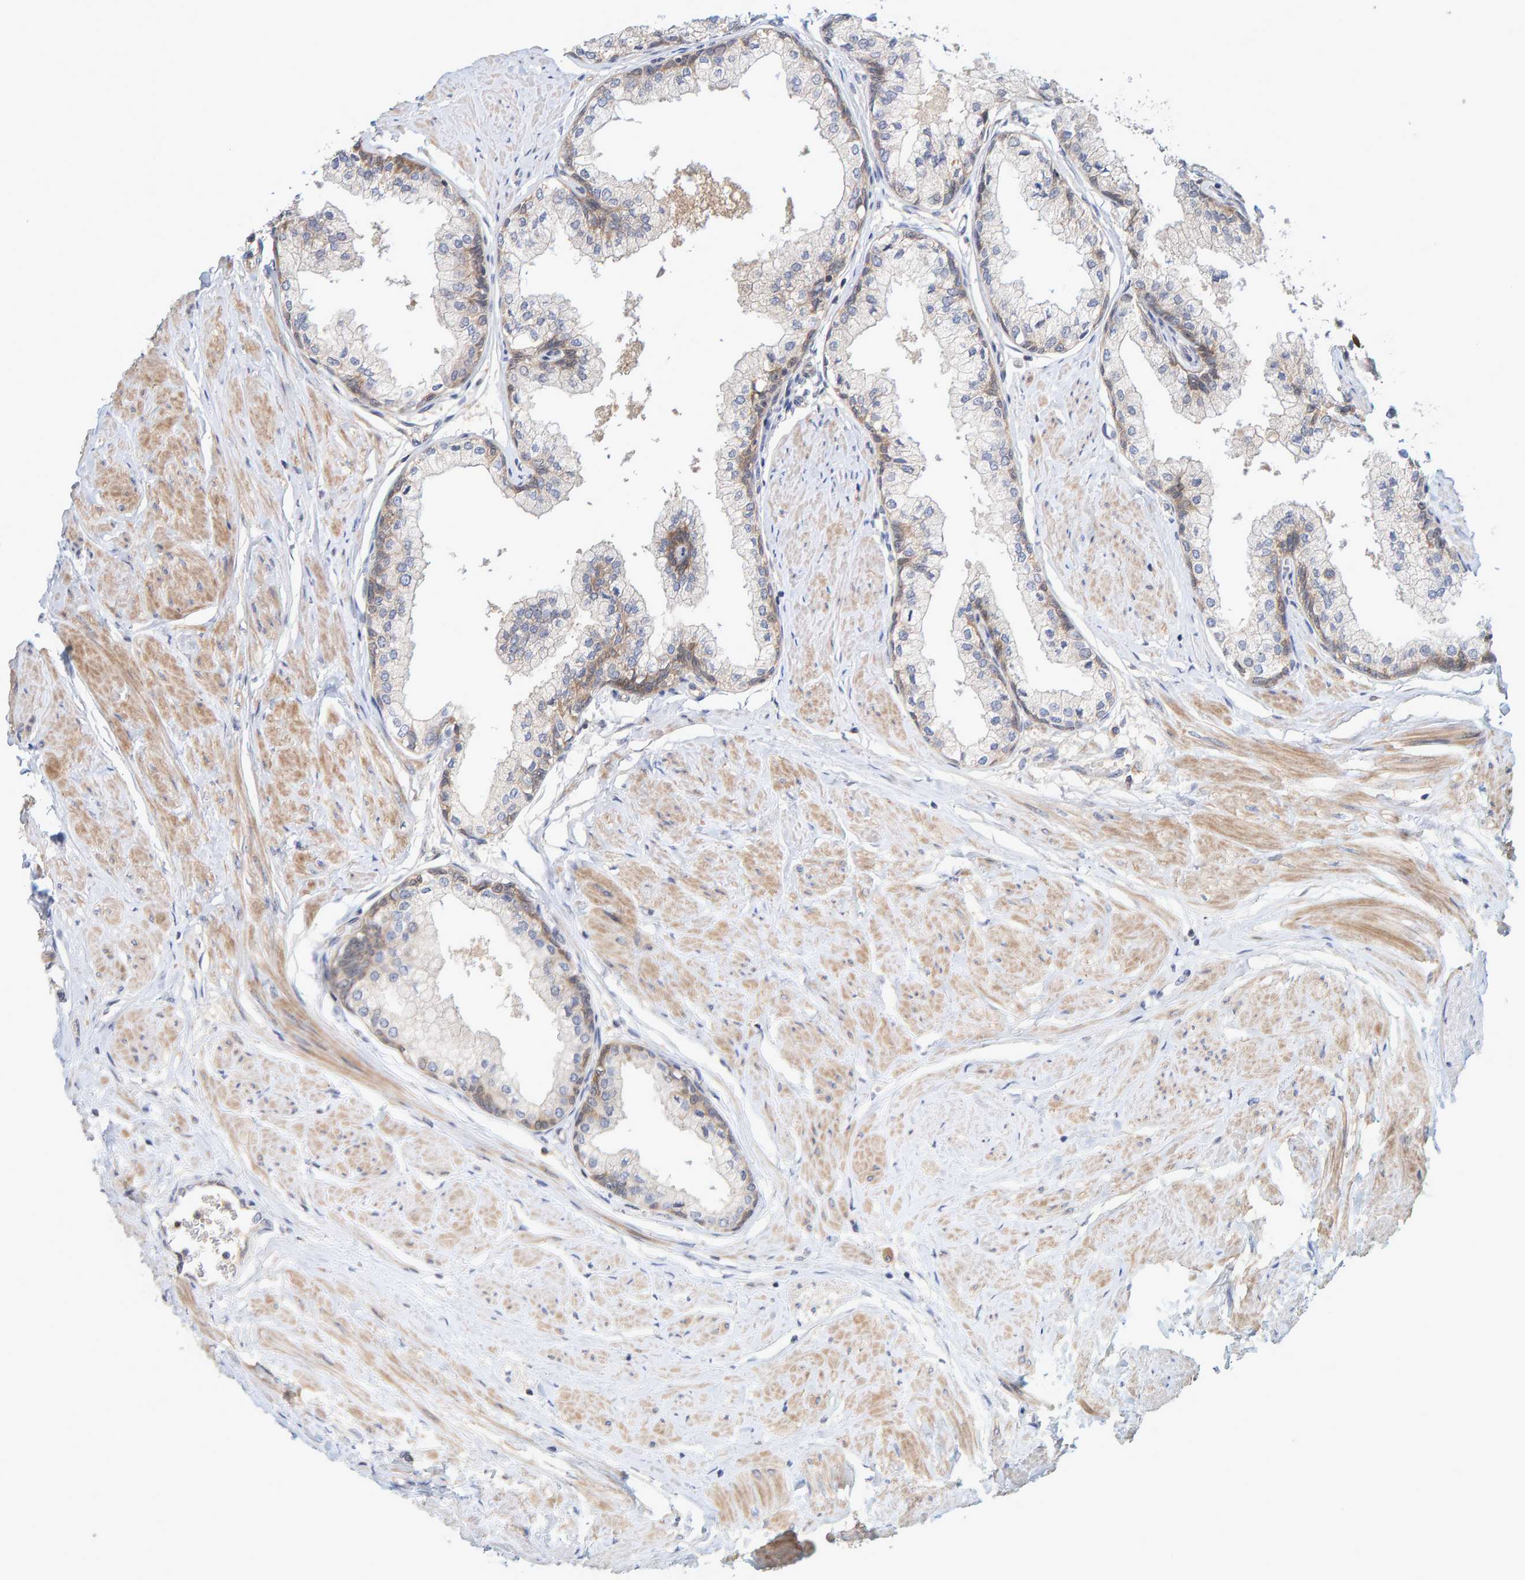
{"staining": {"intensity": "weak", "quantity": ">75%", "location": "cytoplasmic/membranous"}, "tissue": "seminal vesicle", "cell_type": "Glandular cells", "image_type": "normal", "snomed": [{"axis": "morphology", "description": "Normal tissue, NOS"}, {"axis": "topography", "description": "Prostate"}, {"axis": "topography", "description": "Seminal veicle"}], "caption": "Immunohistochemical staining of normal human seminal vesicle shows low levels of weak cytoplasmic/membranous staining in about >75% of glandular cells.", "gene": "TATDN1", "patient": {"sex": "male", "age": 60}}